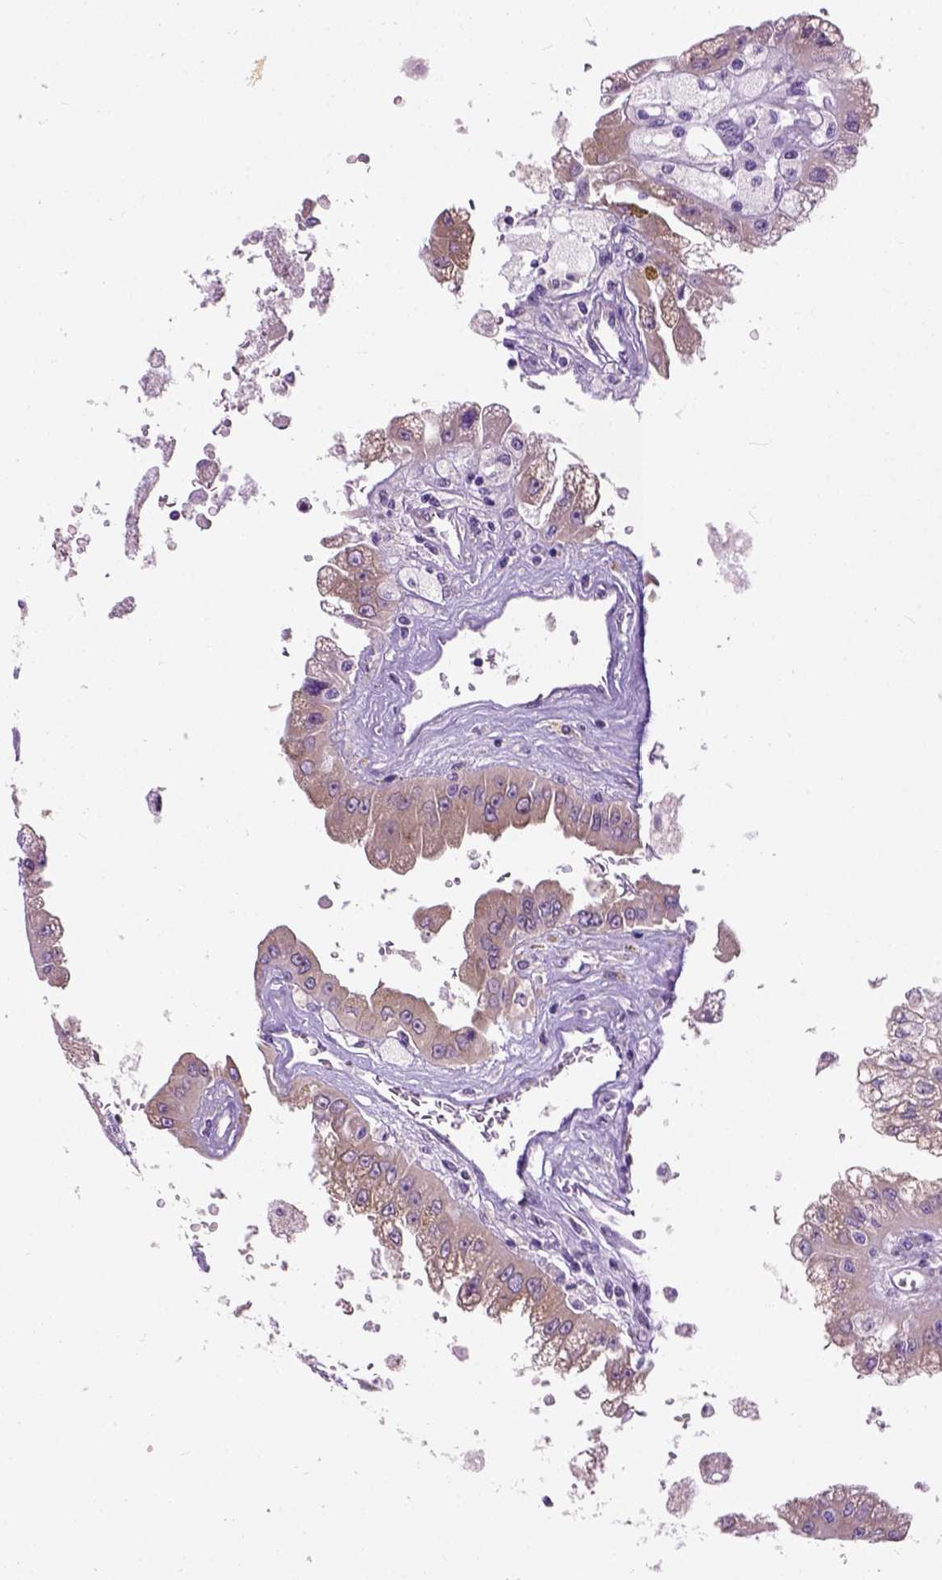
{"staining": {"intensity": "weak", "quantity": ">75%", "location": "cytoplasmic/membranous"}, "tissue": "renal cancer", "cell_type": "Tumor cells", "image_type": "cancer", "snomed": [{"axis": "morphology", "description": "Adenocarcinoma, NOS"}, {"axis": "topography", "description": "Kidney"}], "caption": "Tumor cells show weak cytoplasmic/membranous staining in about >75% of cells in renal cancer (adenocarcinoma). The staining is performed using DAB (3,3'-diaminobenzidine) brown chromogen to label protein expression. The nuclei are counter-stained blue using hematoxylin.", "gene": "MAPT", "patient": {"sex": "male", "age": 58}}